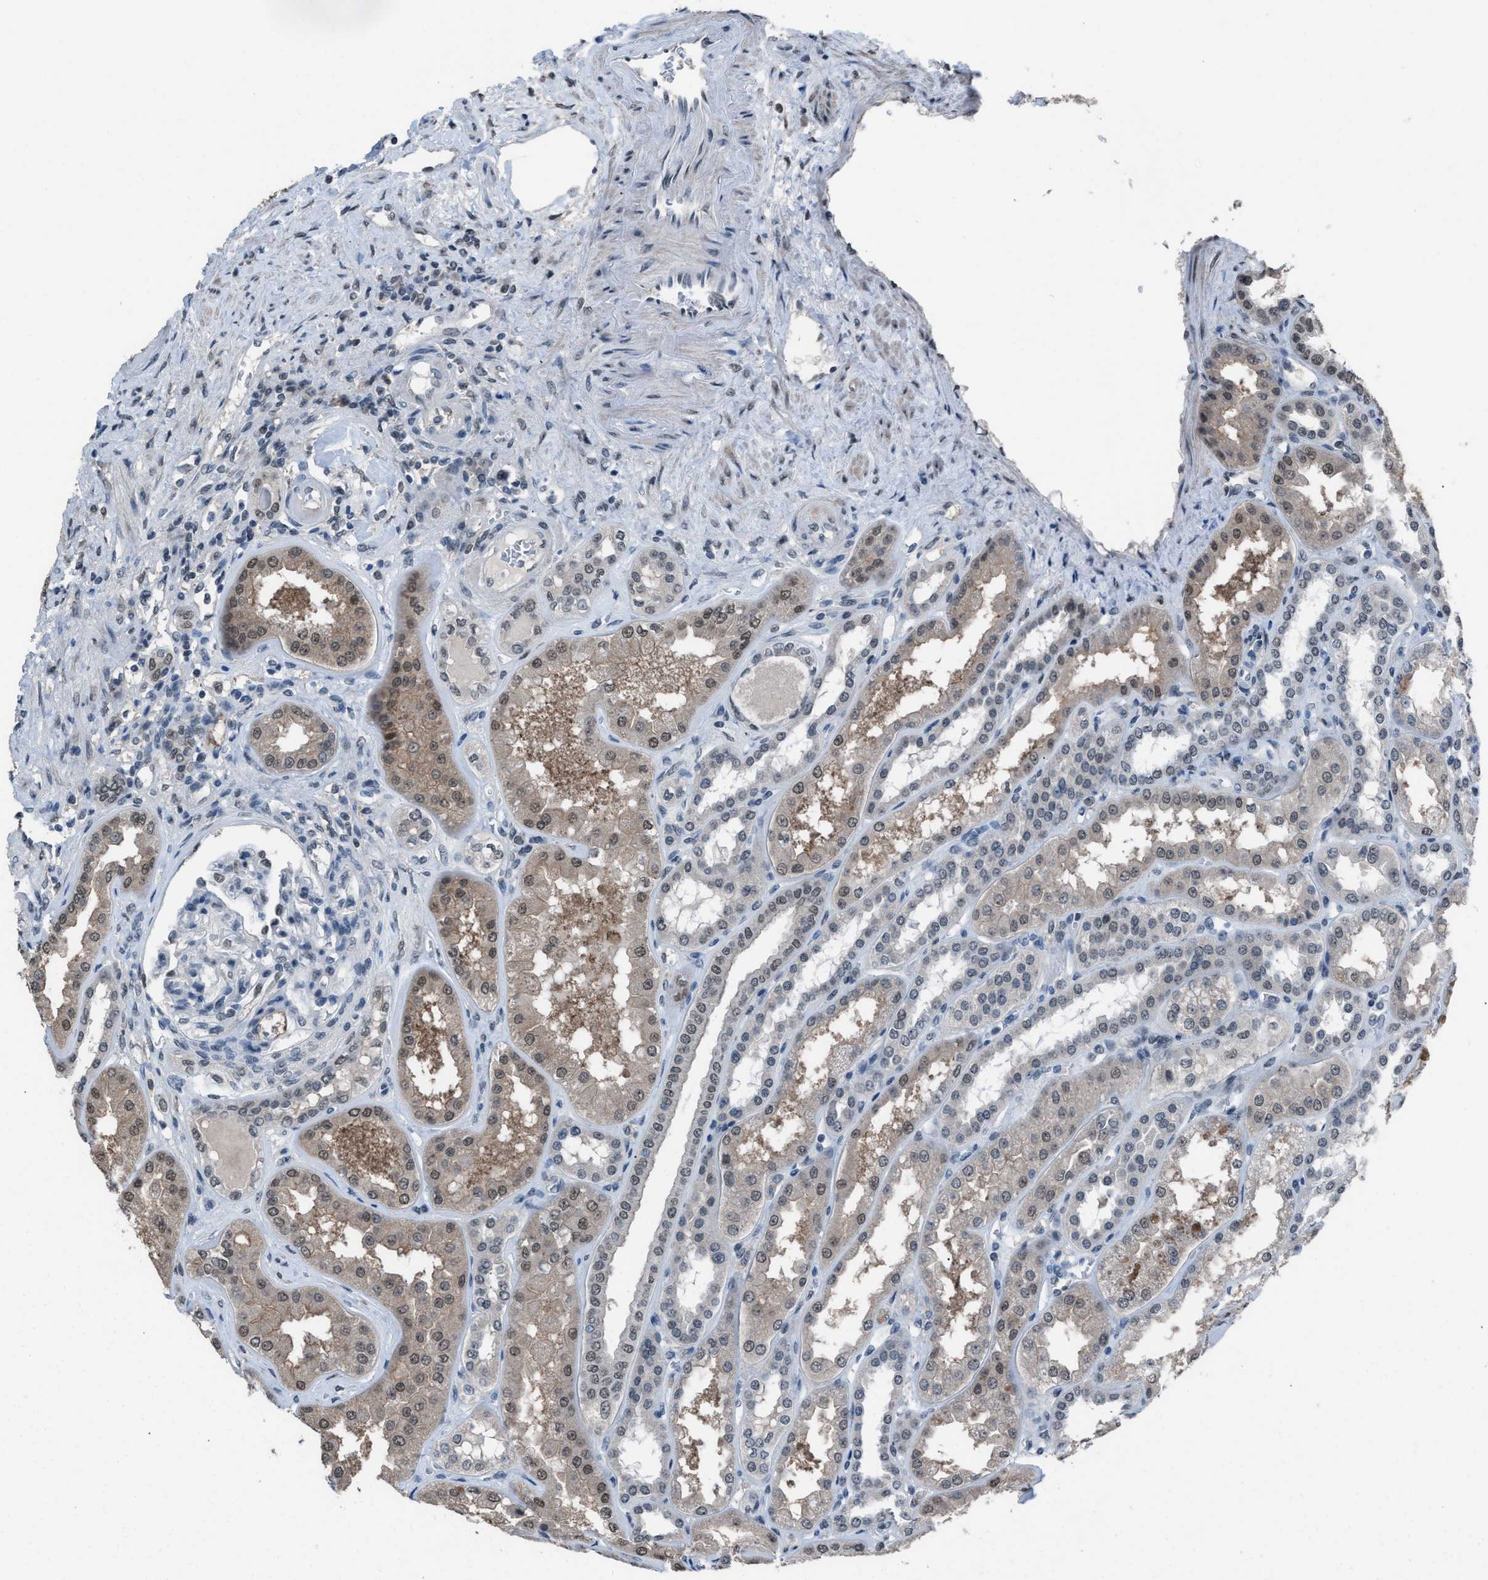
{"staining": {"intensity": "weak", "quantity": "<25%", "location": "nuclear"}, "tissue": "kidney", "cell_type": "Cells in glomeruli", "image_type": "normal", "snomed": [{"axis": "morphology", "description": "Normal tissue, NOS"}, {"axis": "topography", "description": "Kidney"}], "caption": "Immunohistochemistry (IHC) image of benign human kidney stained for a protein (brown), which displays no expression in cells in glomeruli. Nuclei are stained in blue.", "gene": "ZNF276", "patient": {"sex": "female", "age": 56}}